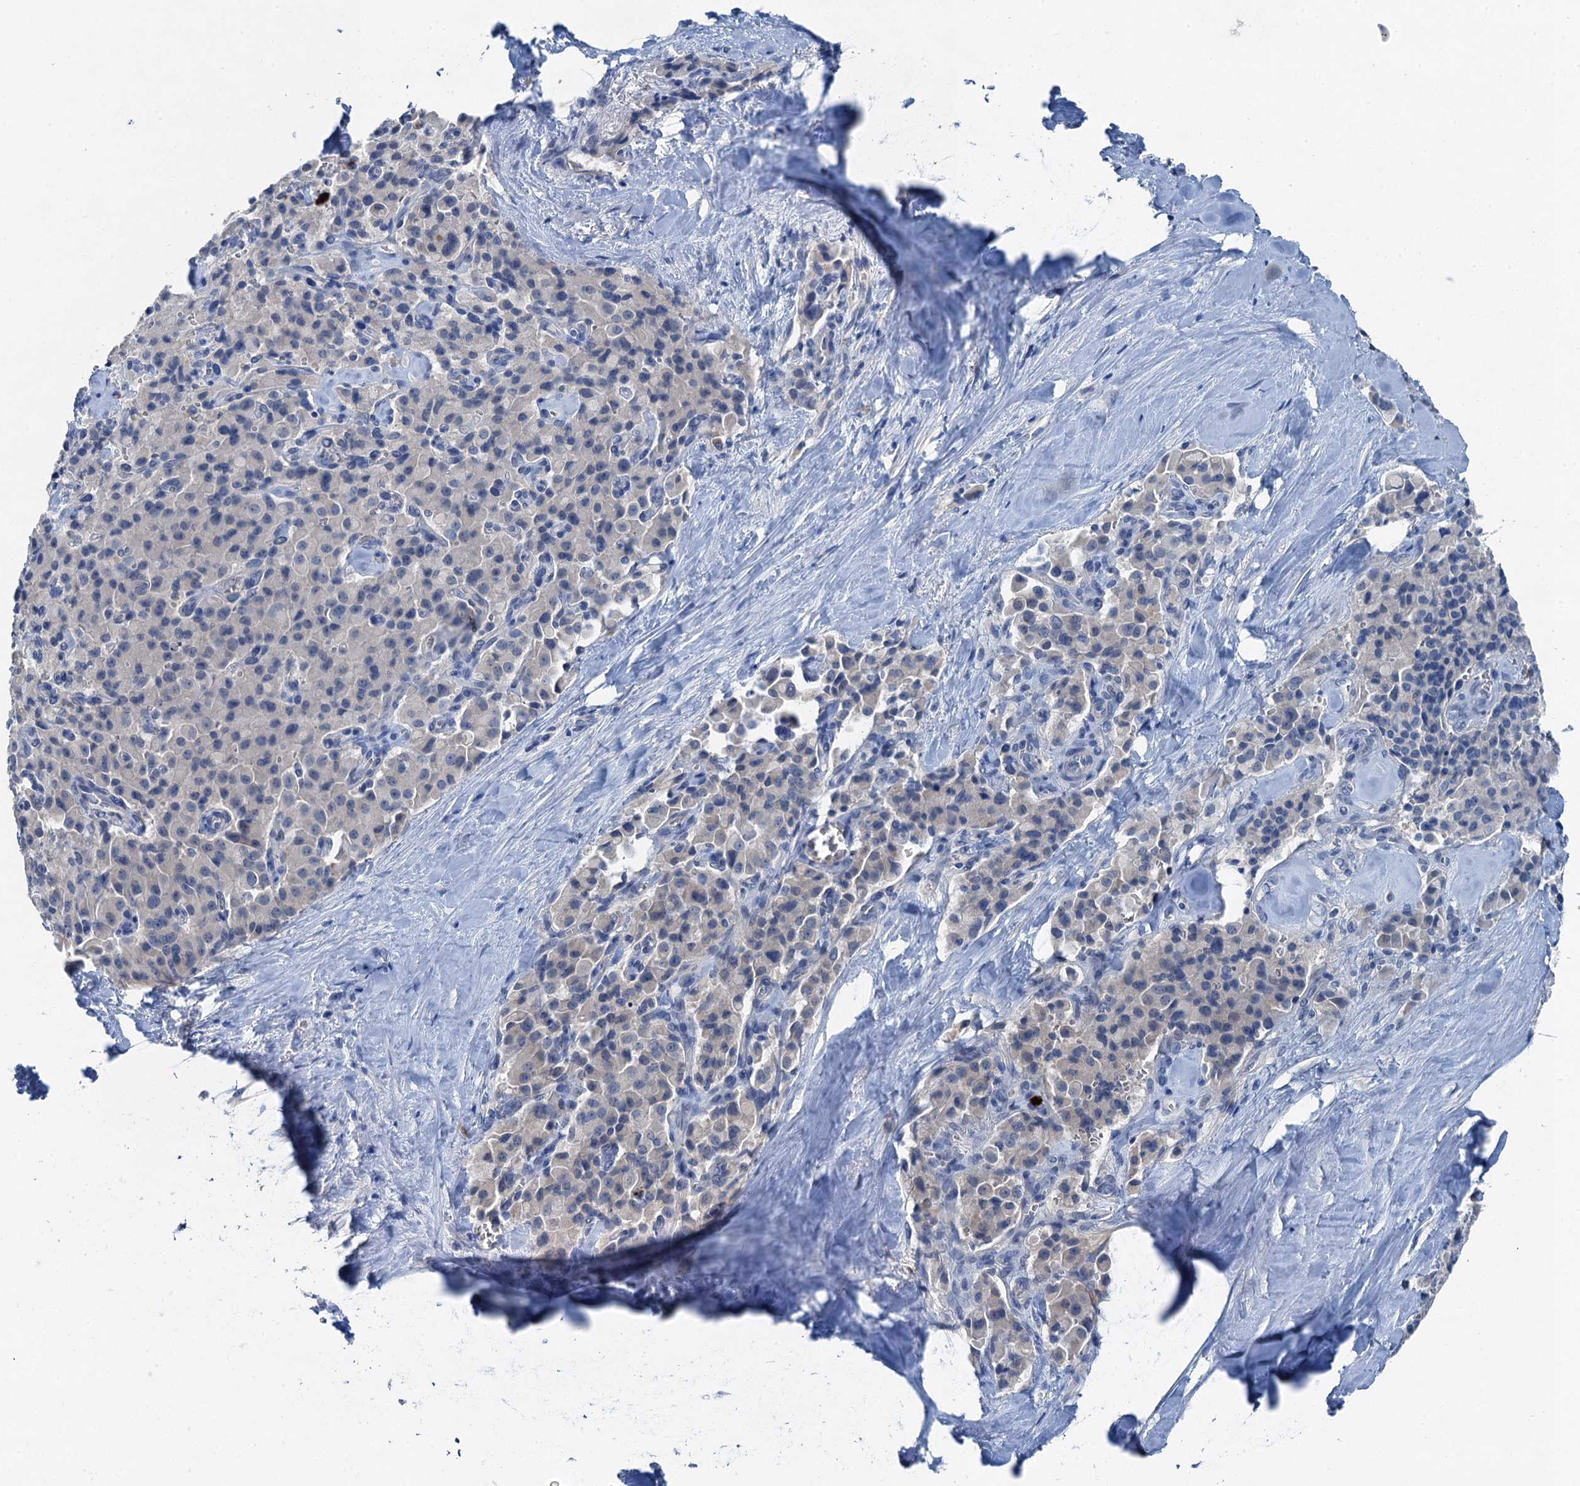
{"staining": {"intensity": "negative", "quantity": "none", "location": "none"}, "tissue": "pancreatic cancer", "cell_type": "Tumor cells", "image_type": "cancer", "snomed": [{"axis": "morphology", "description": "Adenocarcinoma, NOS"}, {"axis": "topography", "description": "Pancreas"}], "caption": "Immunohistochemical staining of pancreatic adenocarcinoma exhibits no significant positivity in tumor cells.", "gene": "OTOA", "patient": {"sex": "male", "age": 65}}